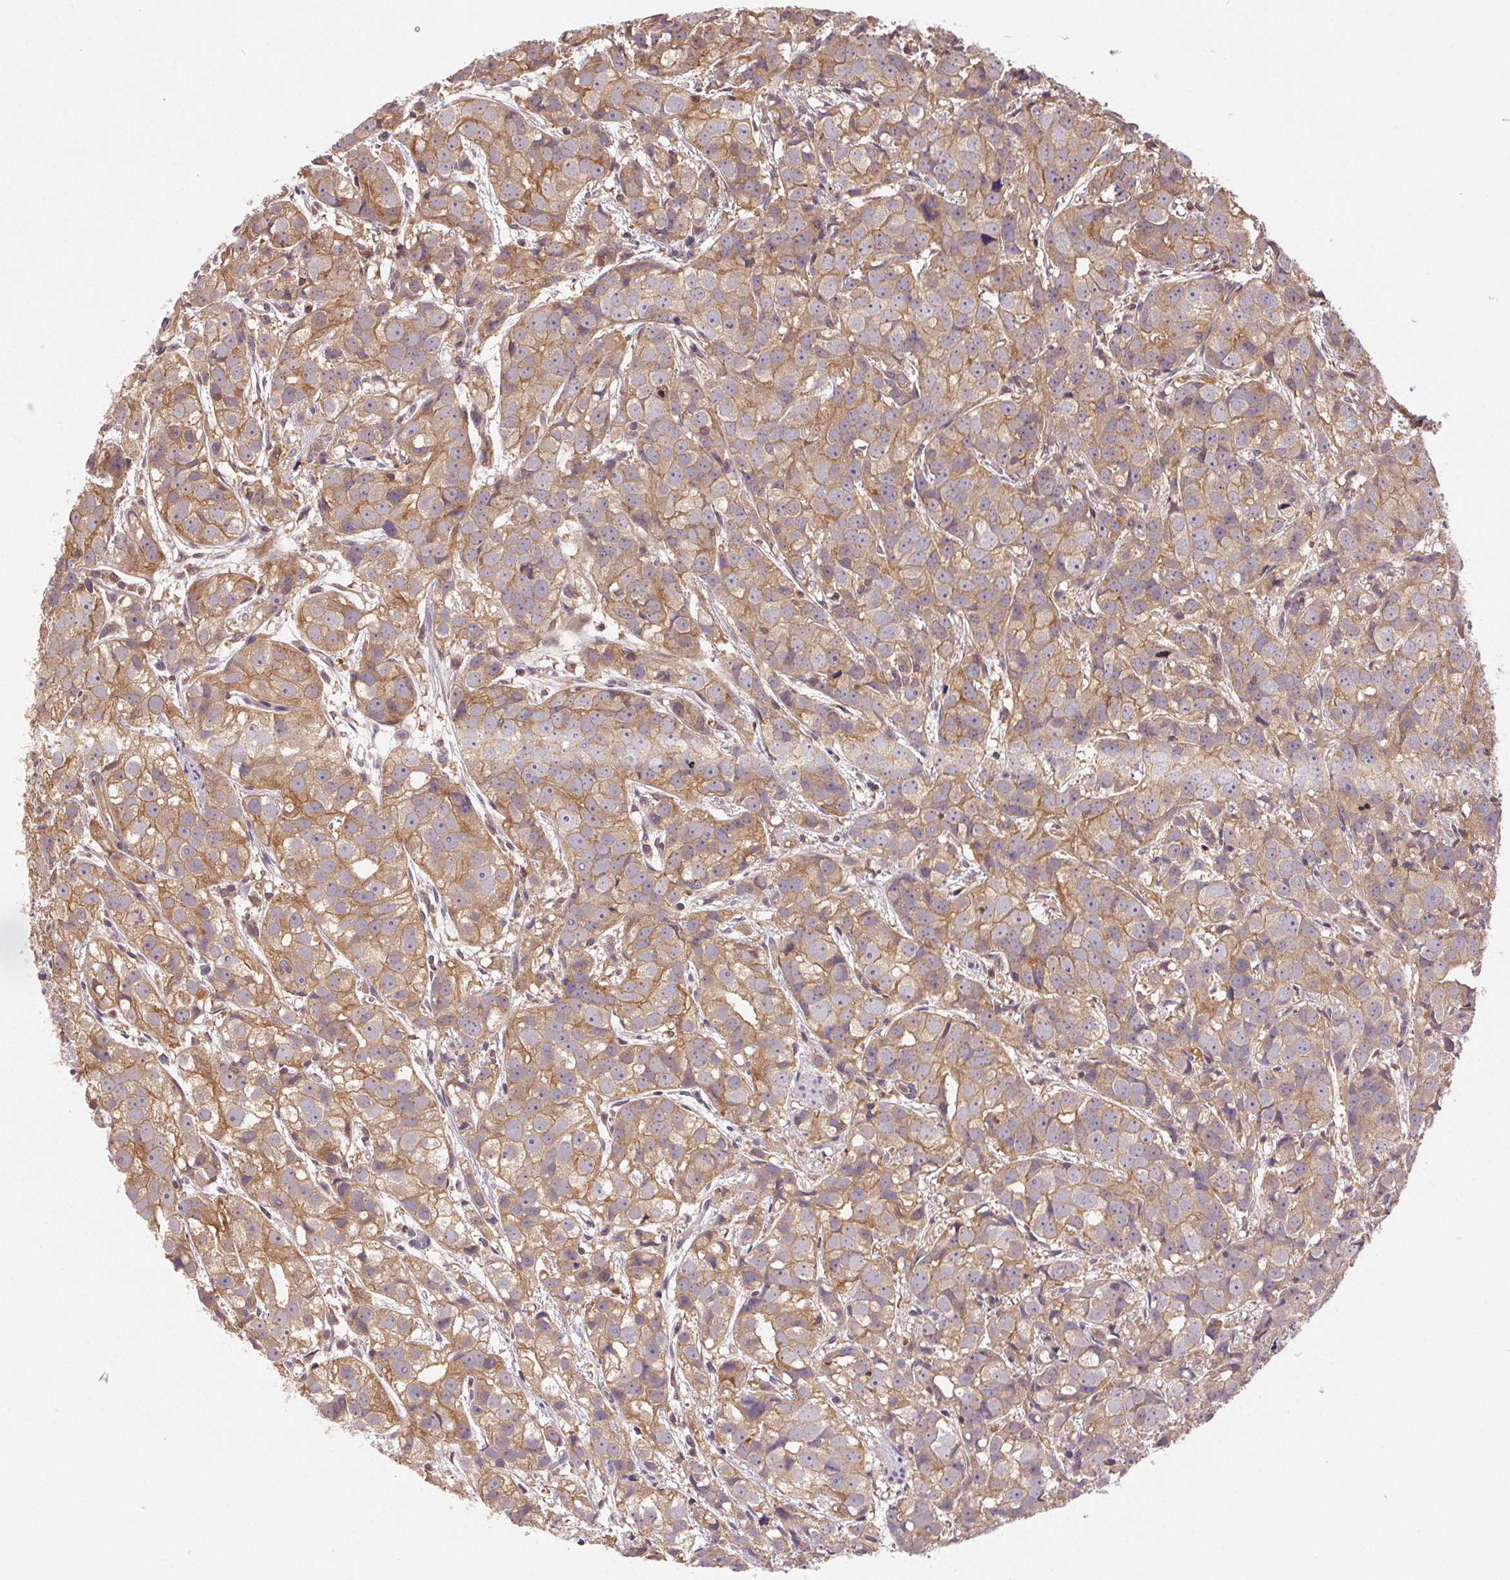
{"staining": {"intensity": "weak", "quantity": ">75%", "location": "cytoplasmic/membranous"}, "tissue": "prostate cancer", "cell_type": "Tumor cells", "image_type": "cancer", "snomed": [{"axis": "morphology", "description": "Adenocarcinoma, High grade"}, {"axis": "topography", "description": "Prostate"}], "caption": "Immunohistochemical staining of human prostate cancer (high-grade adenocarcinoma) displays low levels of weak cytoplasmic/membranous positivity in about >75% of tumor cells. (IHC, brightfield microscopy, high magnification).", "gene": "GDI2", "patient": {"sex": "male", "age": 68}}